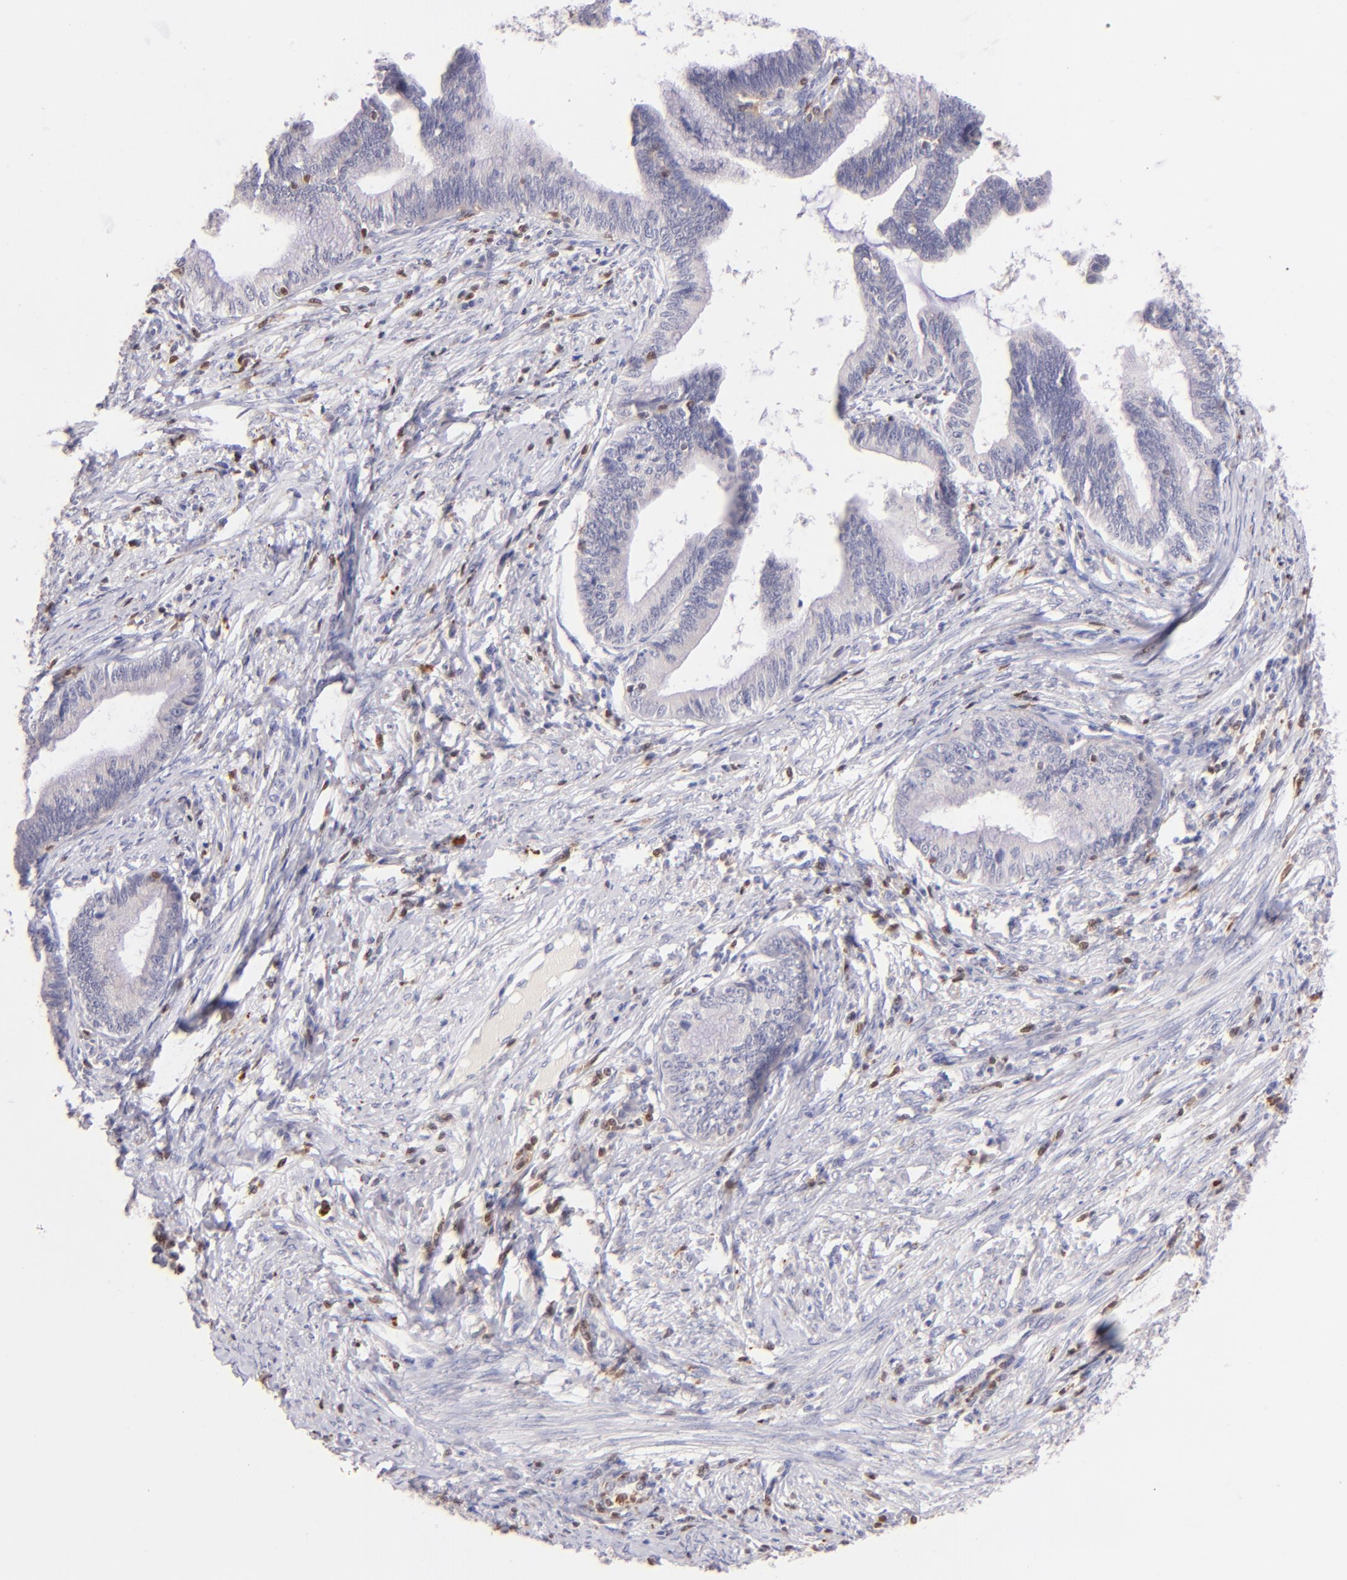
{"staining": {"intensity": "negative", "quantity": "none", "location": "none"}, "tissue": "cervical cancer", "cell_type": "Tumor cells", "image_type": "cancer", "snomed": [{"axis": "morphology", "description": "Adenocarcinoma, NOS"}, {"axis": "topography", "description": "Cervix"}], "caption": "Tumor cells show no significant protein positivity in cervical cancer.", "gene": "ZAP70", "patient": {"sex": "female", "age": 36}}